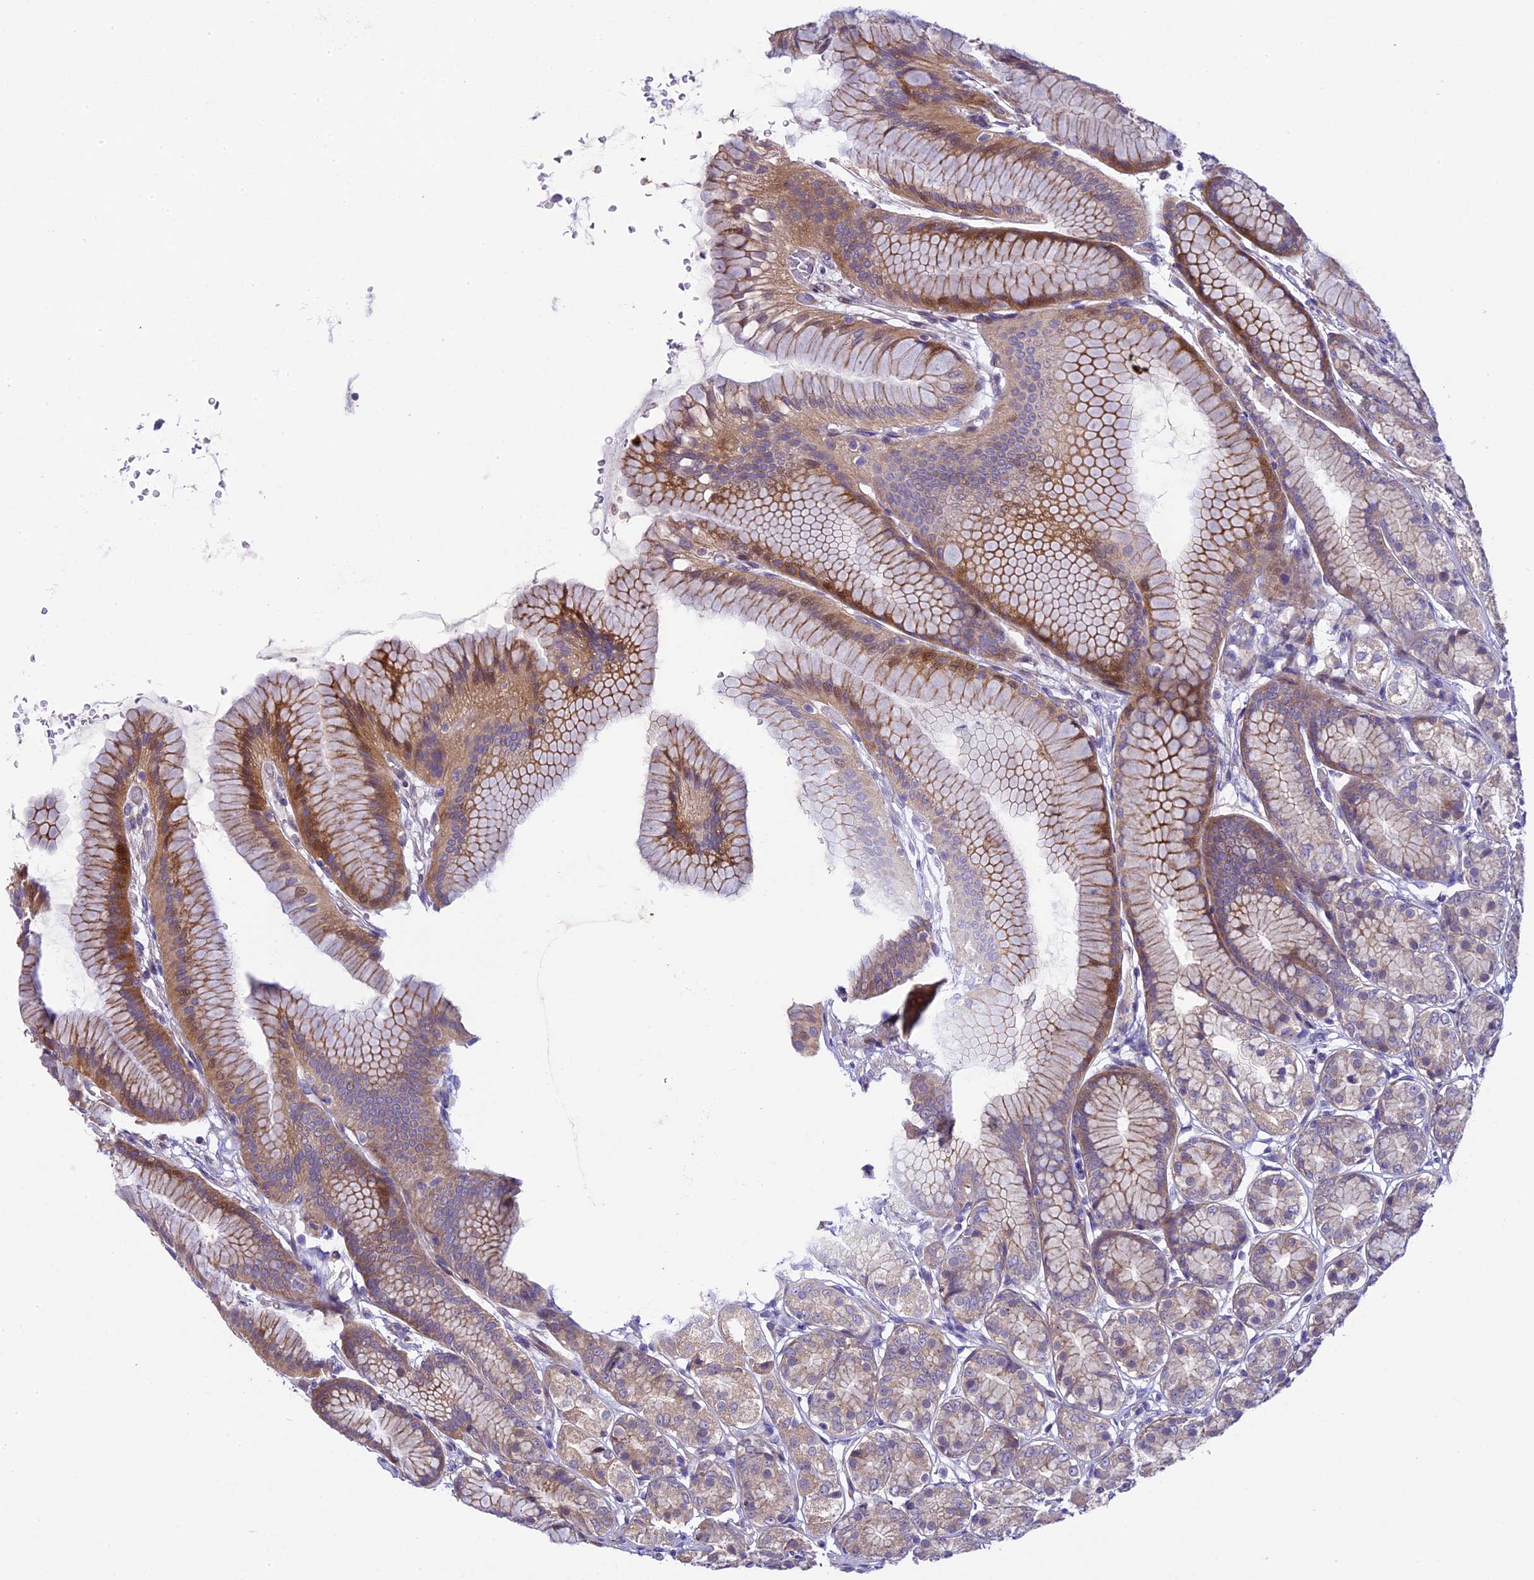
{"staining": {"intensity": "moderate", "quantity": "25%-75%", "location": "cytoplasmic/membranous"}, "tissue": "stomach", "cell_type": "Glandular cells", "image_type": "normal", "snomed": [{"axis": "morphology", "description": "Normal tissue, NOS"}, {"axis": "morphology", "description": "Adenocarcinoma, NOS"}, {"axis": "morphology", "description": "Adenocarcinoma, High grade"}, {"axis": "topography", "description": "Stomach, upper"}, {"axis": "topography", "description": "Stomach"}], "caption": "Unremarkable stomach displays moderate cytoplasmic/membranous staining in approximately 25%-75% of glandular cells (Brightfield microscopy of DAB IHC at high magnification)..", "gene": "SPIRE1", "patient": {"sex": "female", "age": 65}}